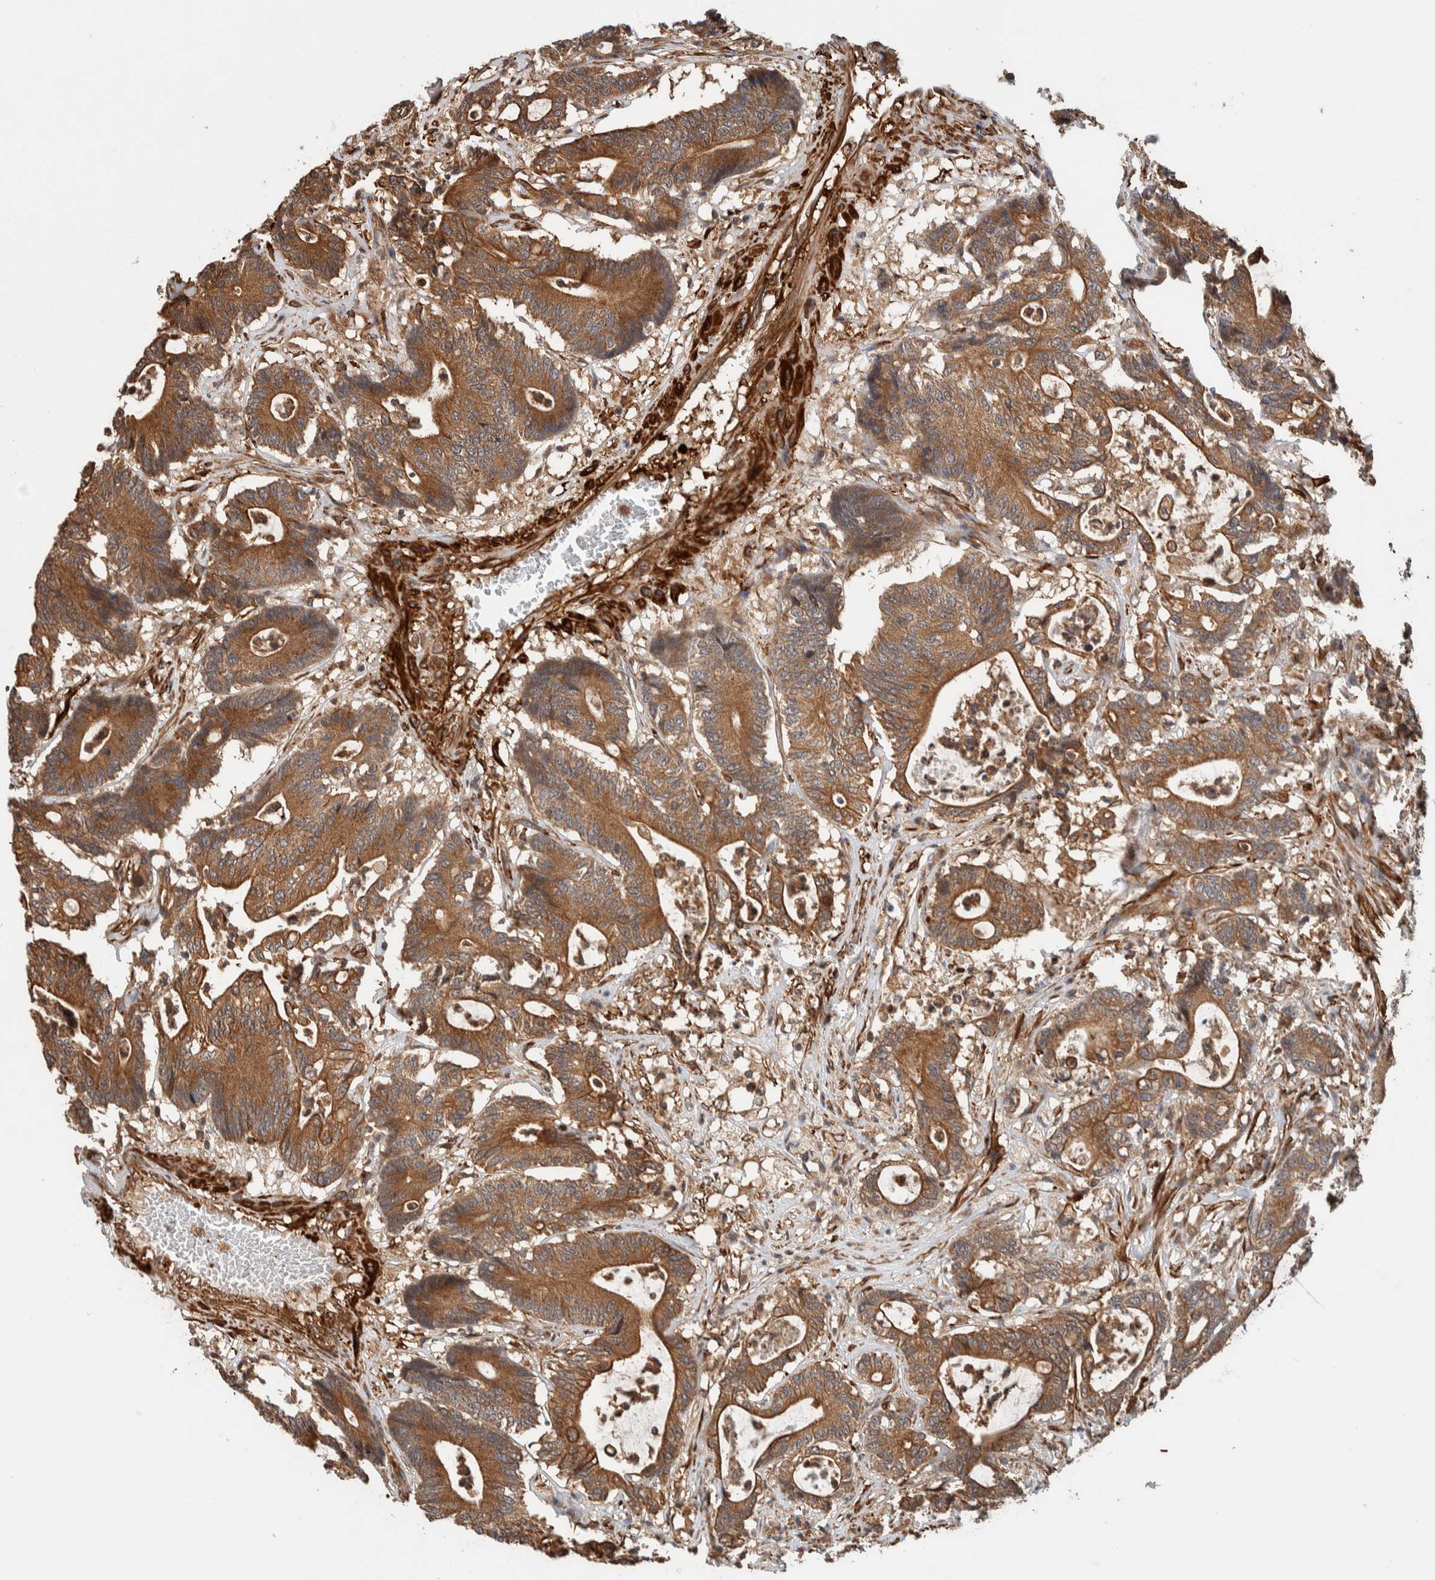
{"staining": {"intensity": "moderate", "quantity": ">75%", "location": "cytoplasmic/membranous"}, "tissue": "colorectal cancer", "cell_type": "Tumor cells", "image_type": "cancer", "snomed": [{"axis": "morphology", "description": "Adenocarcinoma, NOS"}, {"axis": "topography", "description": "Colon"}], "caption": "DAB (3,3'-diaminobenzidine) immunohistochemical staining of colorectal cancer (adenocarcinoma) shows moderate cytoplasmic/membranous protein expression in about >75% of tumor cells.", "gene": "SYNRG", "patient": {"sex": "female", "age": 84}}